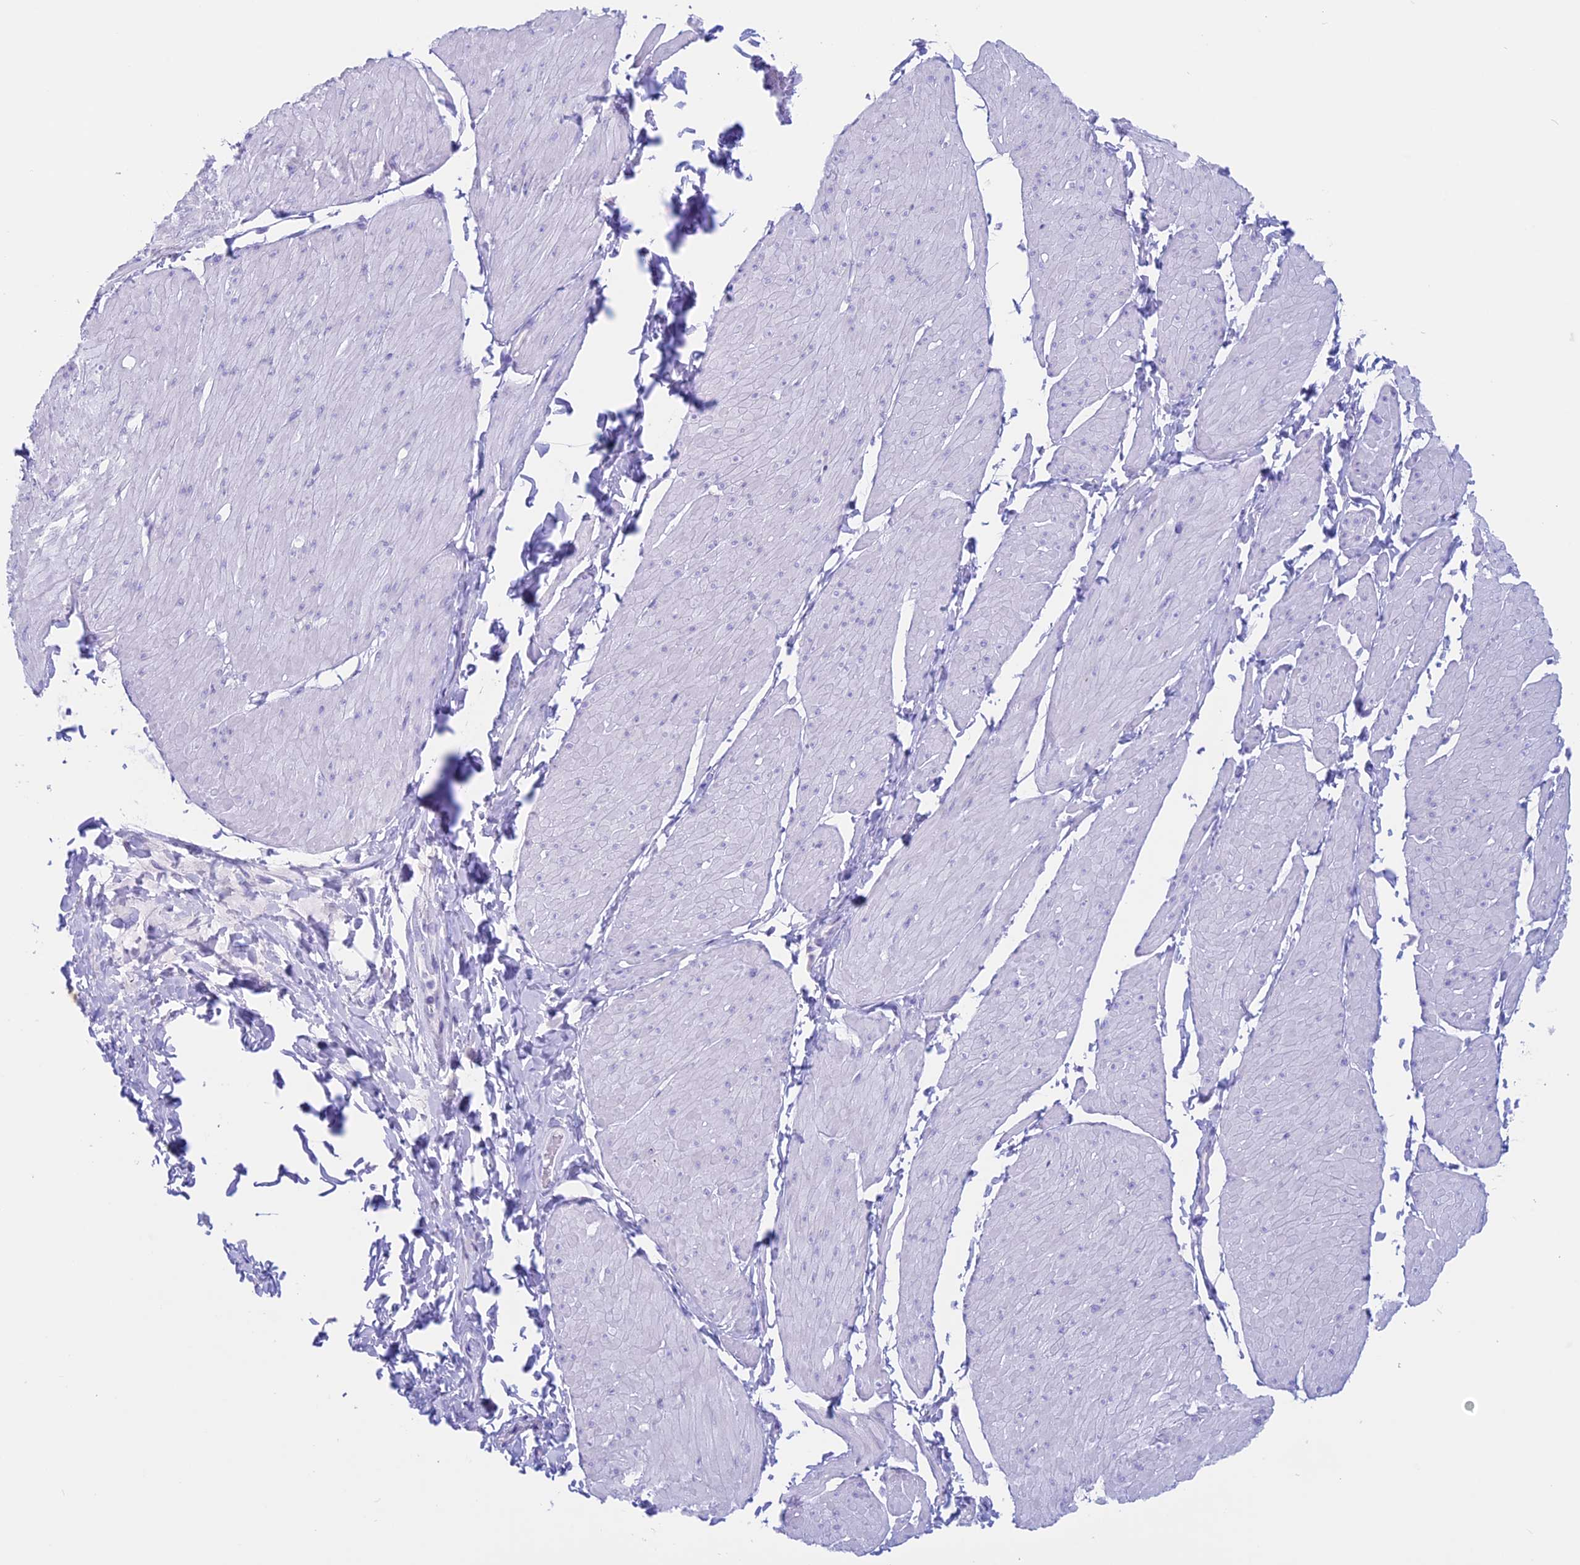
{"staining": {"intensity": "negative", "quantity": "none", "location": "none"}, "tissue": "smooth muscle", "cell_type": "Smooth muscle cells", "image_type": "normal", "snomed": [{"axis": "morphology", "description": "Urothelial carcinoma, High grade"}, {"axis": "topography", "description": "Urinary bladder"}], "caption": "Immunohistochemistry (IHC) of benign human smooth muscle exhibits no staining in smooth muscle cells.", "gene": "RP1", "patient": {"sex": "male", "age": 46}}